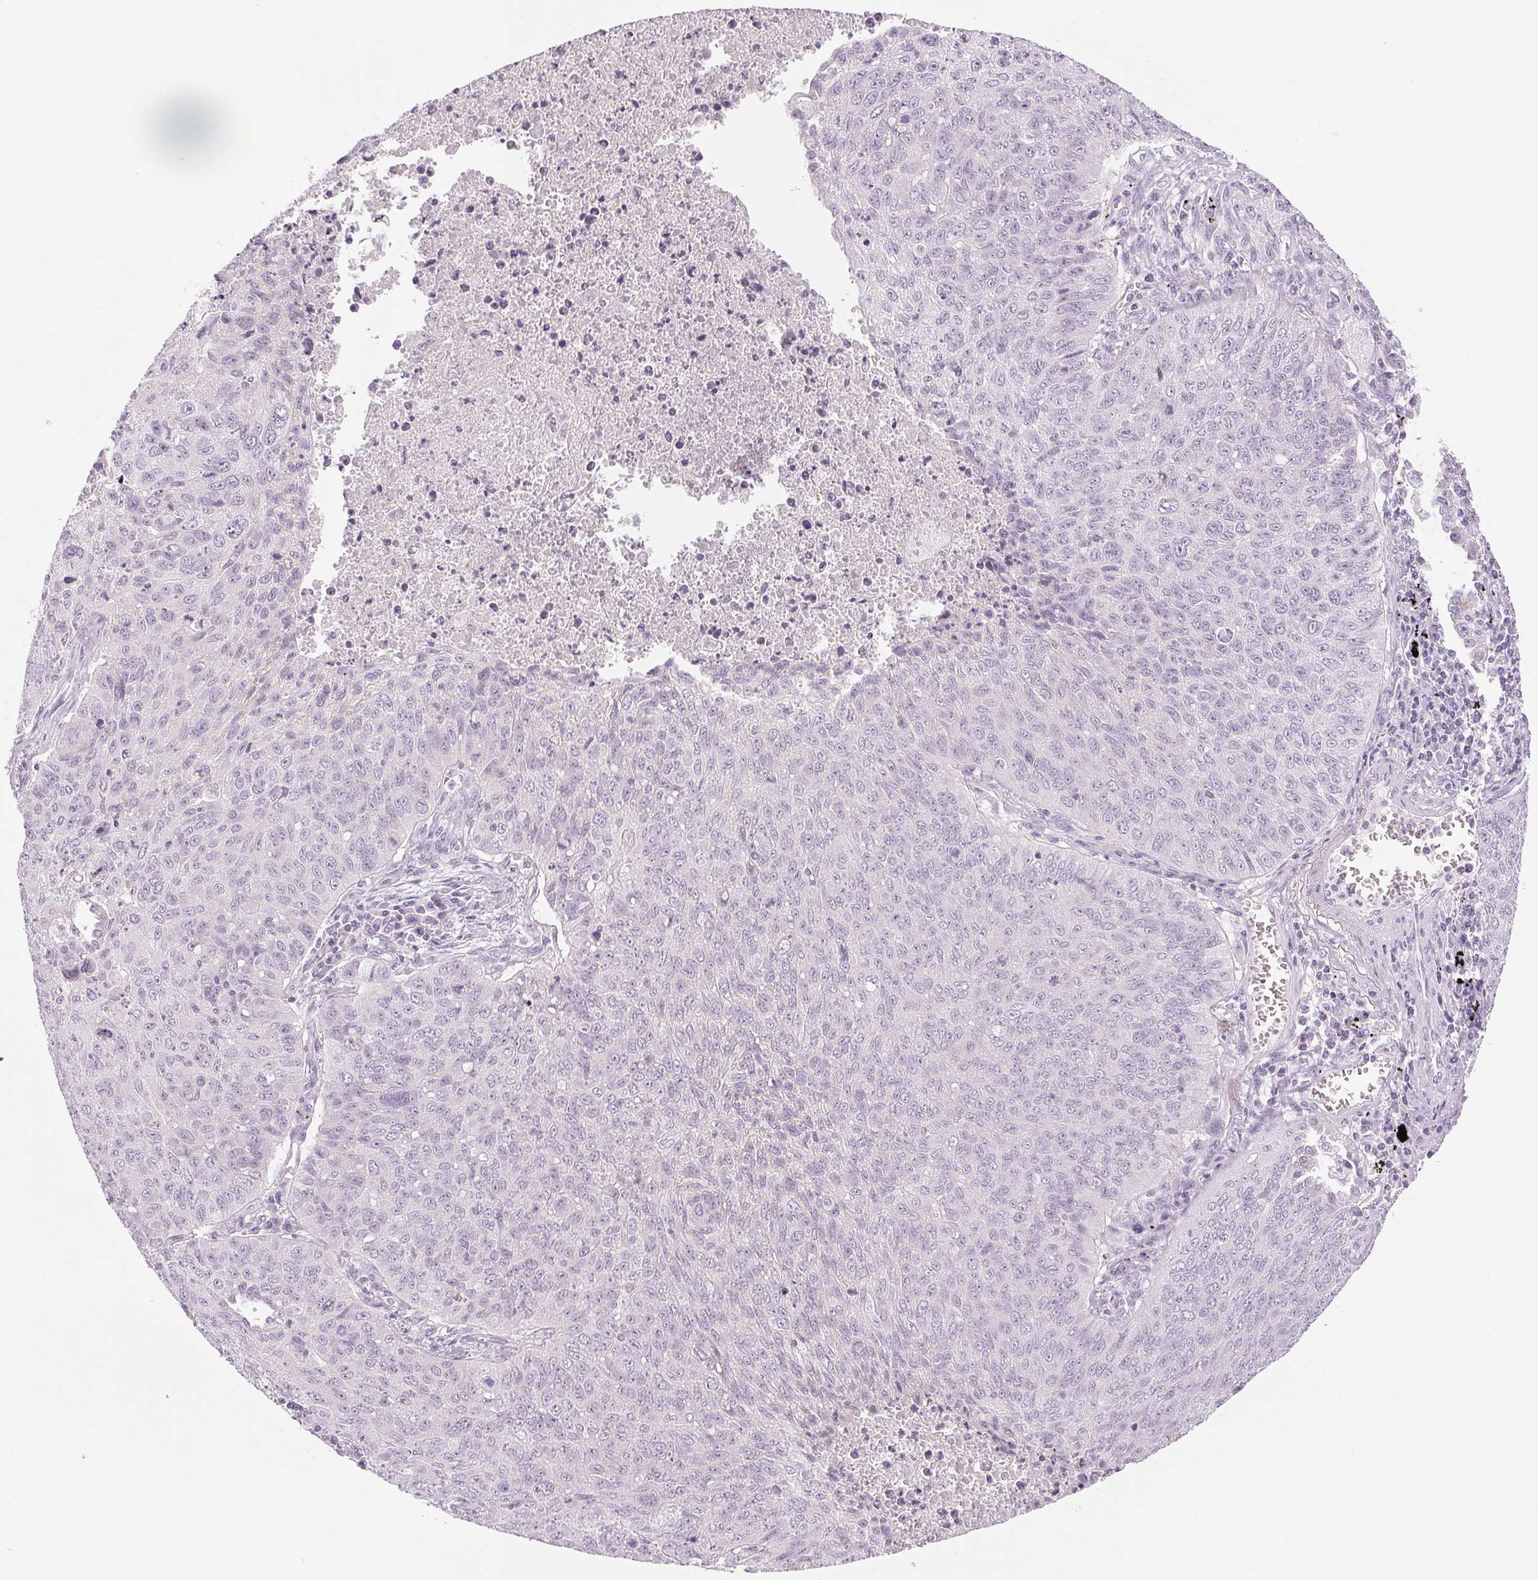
{"staining": {"intensity": "negative", "quantity": "none", "location": "none"}, "tissue": "lung cancer", "cell_type": "Tumor cells", "image_type": "cancer", "snomed": [{"axis": "morphology", "description": "Normal morphology"}, {"axis": "morphology", "description": "Aneuploidy"}, {"axis": "morphology", "description": "Squamous cell carcinoma, NOS"}, {"axis": "topography", "description": "Lymph node"}, {"axis": "topography", "description": "Lung"}], "caption": "This is an immunohistochemistry photomicrograph of human squamous cell carcinoma (lung). There is no expression in tumor cells.", "gene": "EHHADH", "patient": {"sex": "female", "age": 76}}